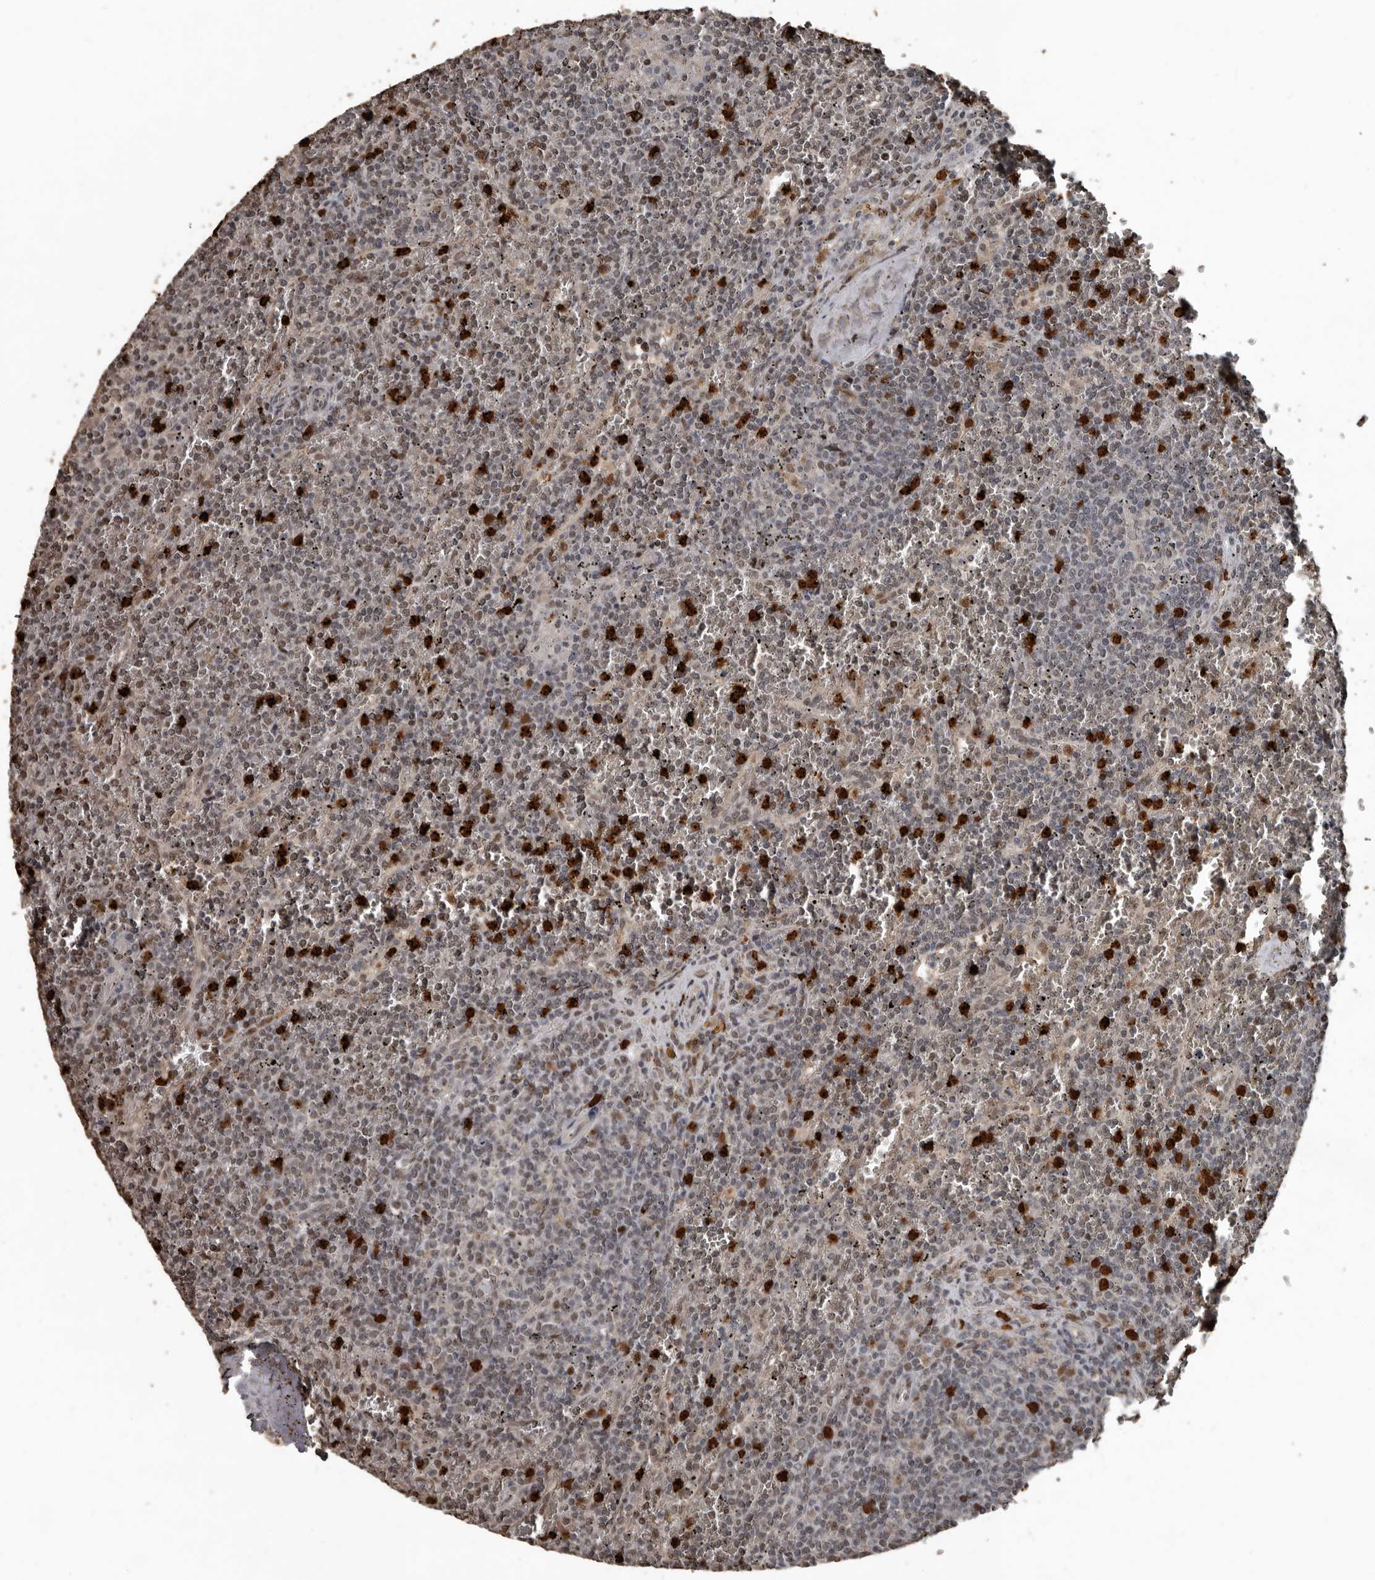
{"staining": {"intensity": "weak", "quantity": "<25%", "location": "nuclear"}, "tissue": "lymphoma", "cell_type": "Tumor cells", "image_type": "cancer", "snomed": [{"axis": "morphology", "description": "Malignant lymphoma, non-Hodgkin's type, Low grade"}, {"axis": "topography", "description": "Spleen"}], "caption": "Tumor cells show no significant protein expression in malignant lymphoma, non-Hodgkin's type (low-grade).", "gene": "FSBP", "patient": {"sex": "female", "age": 19}}